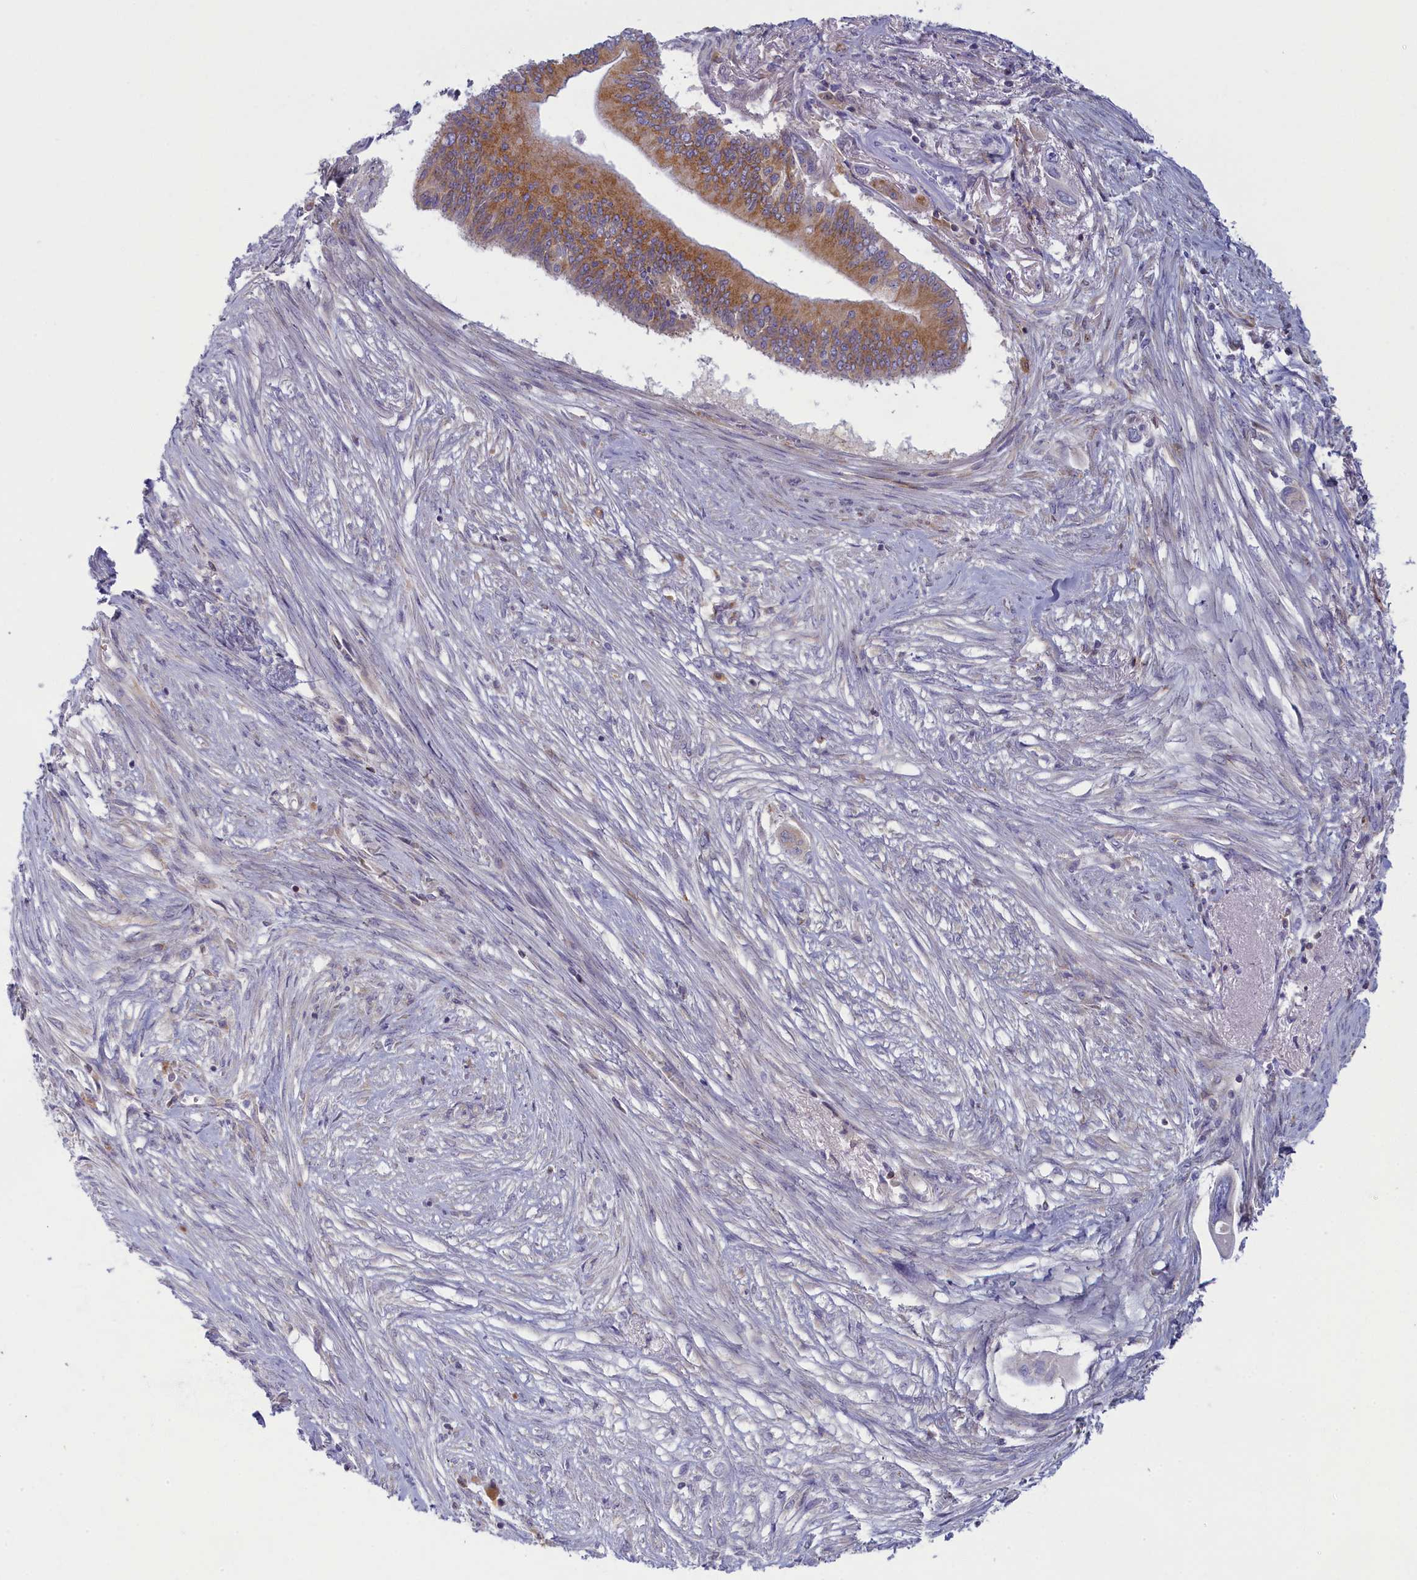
{"staining": {"intensity": "moderate", "quantity": ">75%", "location": "cytoplasmic/membranous"}, "tissue": "pancreatic cancer", "cell_type": "Tumor cells", "image_type": "cancer", "snomed": [{"axis": "morphology", "description": "Adenocarcinoma, NOS"}, {"axis": "topography", "description": "Pancreas"}], "caption": "Tumor cells reveal medium levels of moderate cytoplasmic/membranous expression in about >75% of cells in human pancreatic cancer.", "gene": "NOL10", "patient": {"sex": "male", "age": 68}}